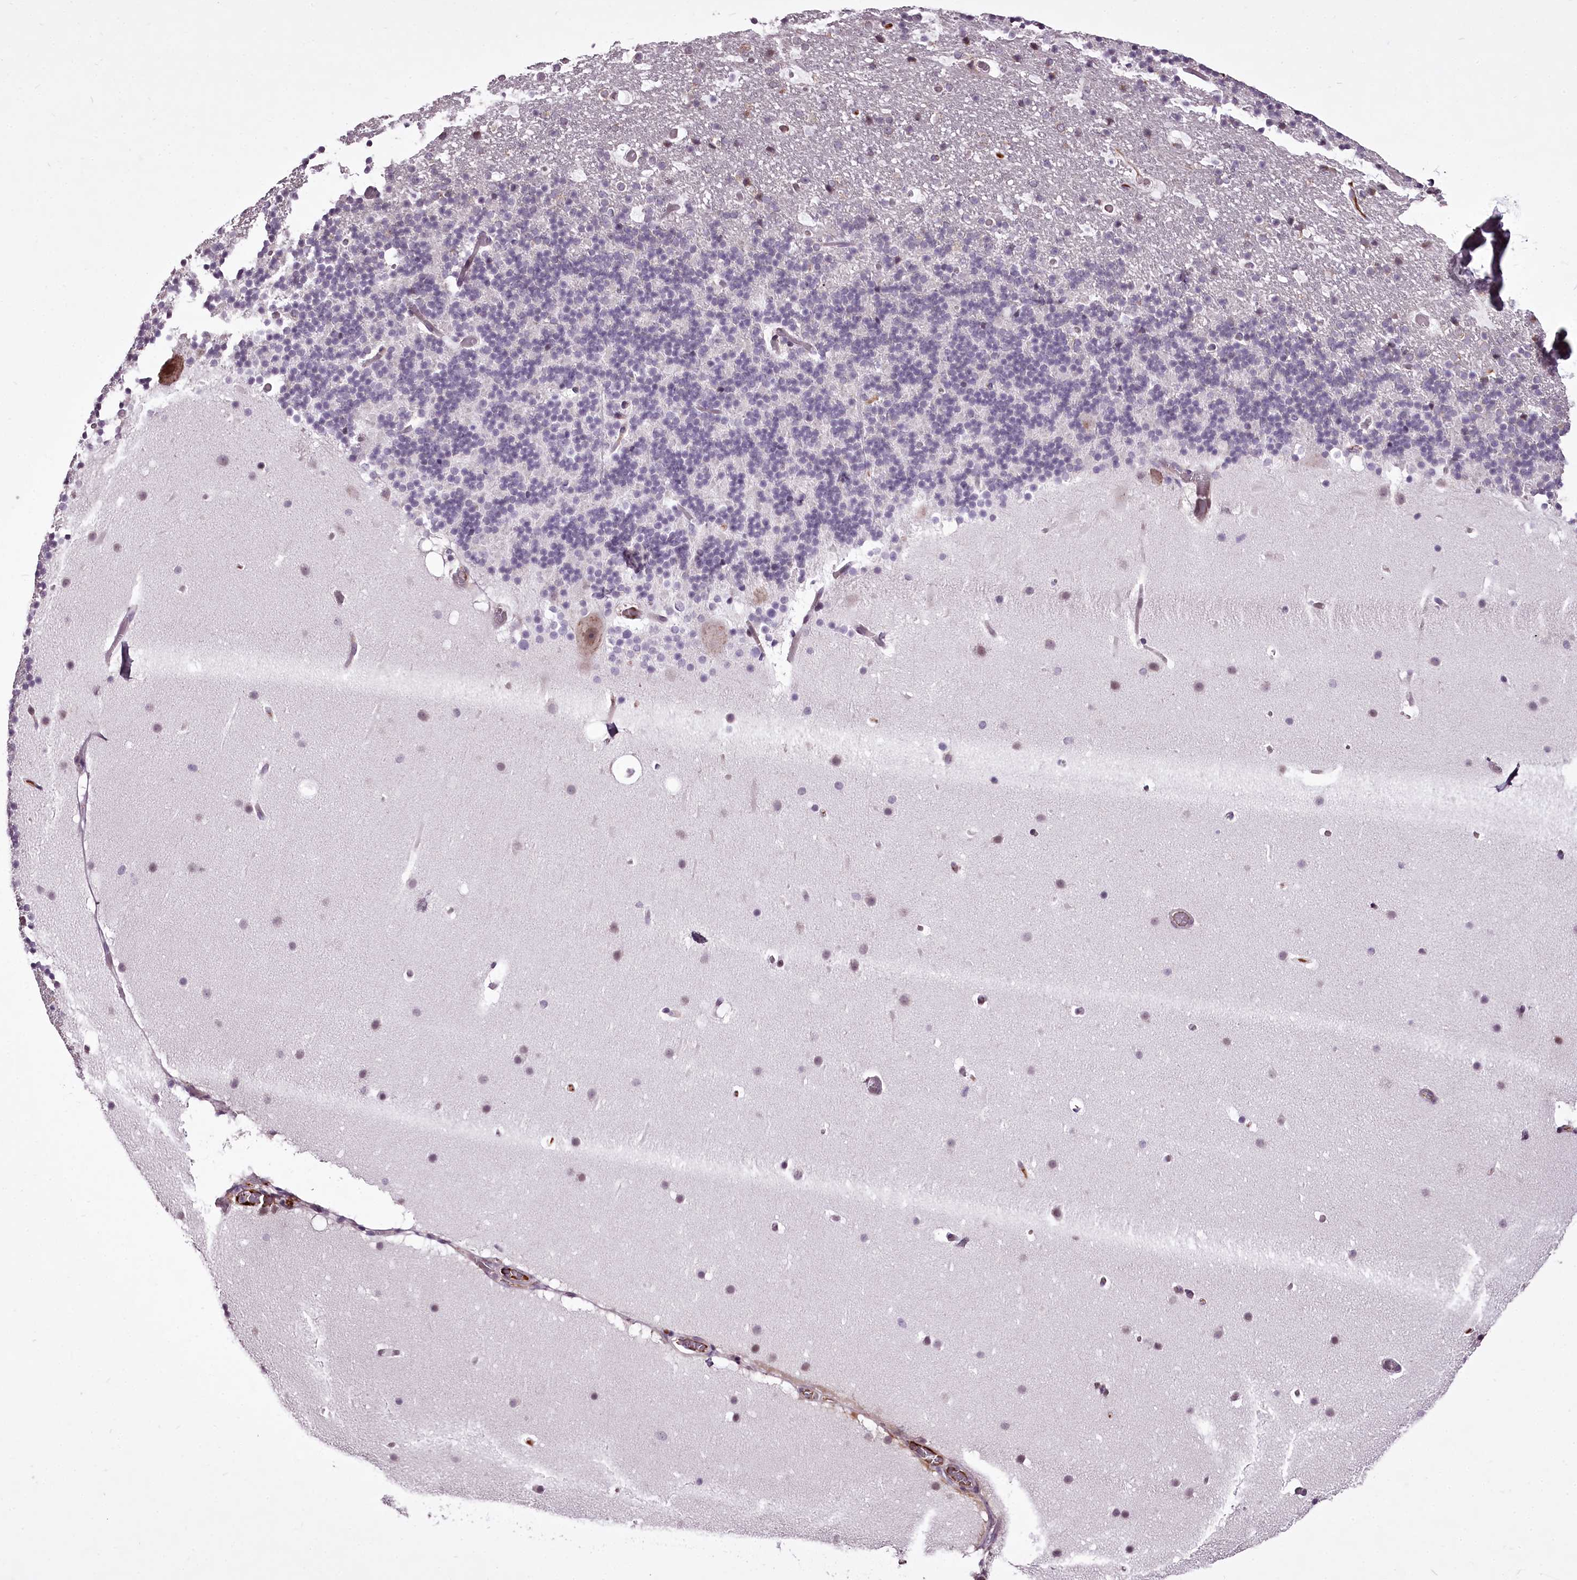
{"staining": {"intensity": "negative", "quantity": "none", "location": "none"}, "tissue": "cerebellum", "cell_type": "Cells in granular layer", "image_type": "normal", "snomed": [{"axis": "morphology", "description": "Normal tissue, NOS"}, {"axis": "topography", "description": "Cerebellum"}], "caption": "Immunohistochemical staining of unremarkable human cerebellum exhibits no significant expression in cells in granular layer.", "gene": "C1orf56", "patient": {"sex": "male", "age": 57}}